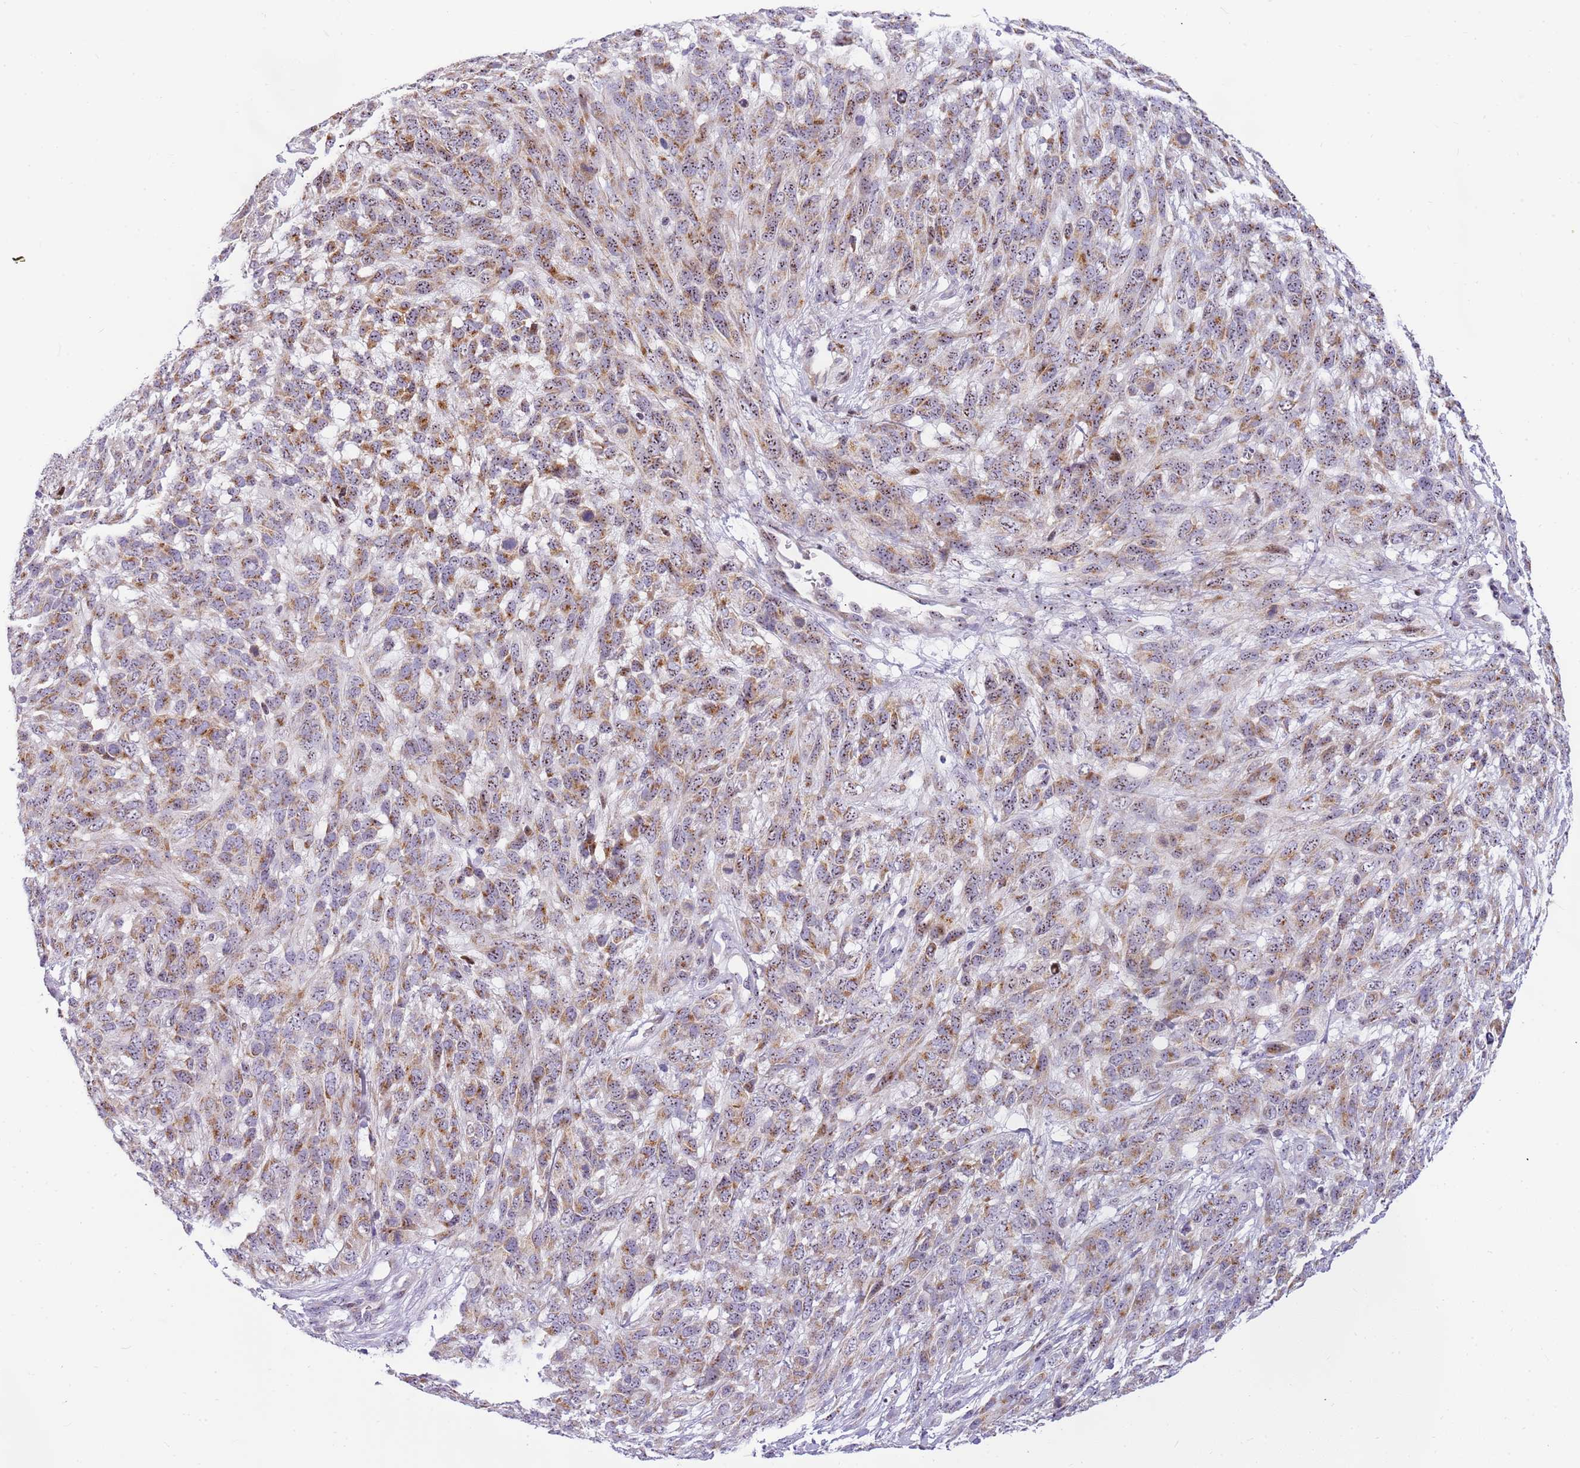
{"staining": {"intensity": "moderate", "quantity": ">75%", "location": "cytoplasmic/membranous"}, "tissue": "melanoma", "cell_type": "Tumor cells", "image_type": "cancer", "snomed": [{"axis": "morphology", "description": "Normal morphology"}, {"axis": "morphology", "description": "Malignant melanoma, NOS"}, {"axis": "topography", "description": "Skin"}], "caption": "This is a histology image of immunohistochemistry staining of melanoma, which shows moderate staining in the cytoplasmic/membranous of tumor cells.", "gene": "DNAJA3", "patient": {"sex": "female", "age": 72}}